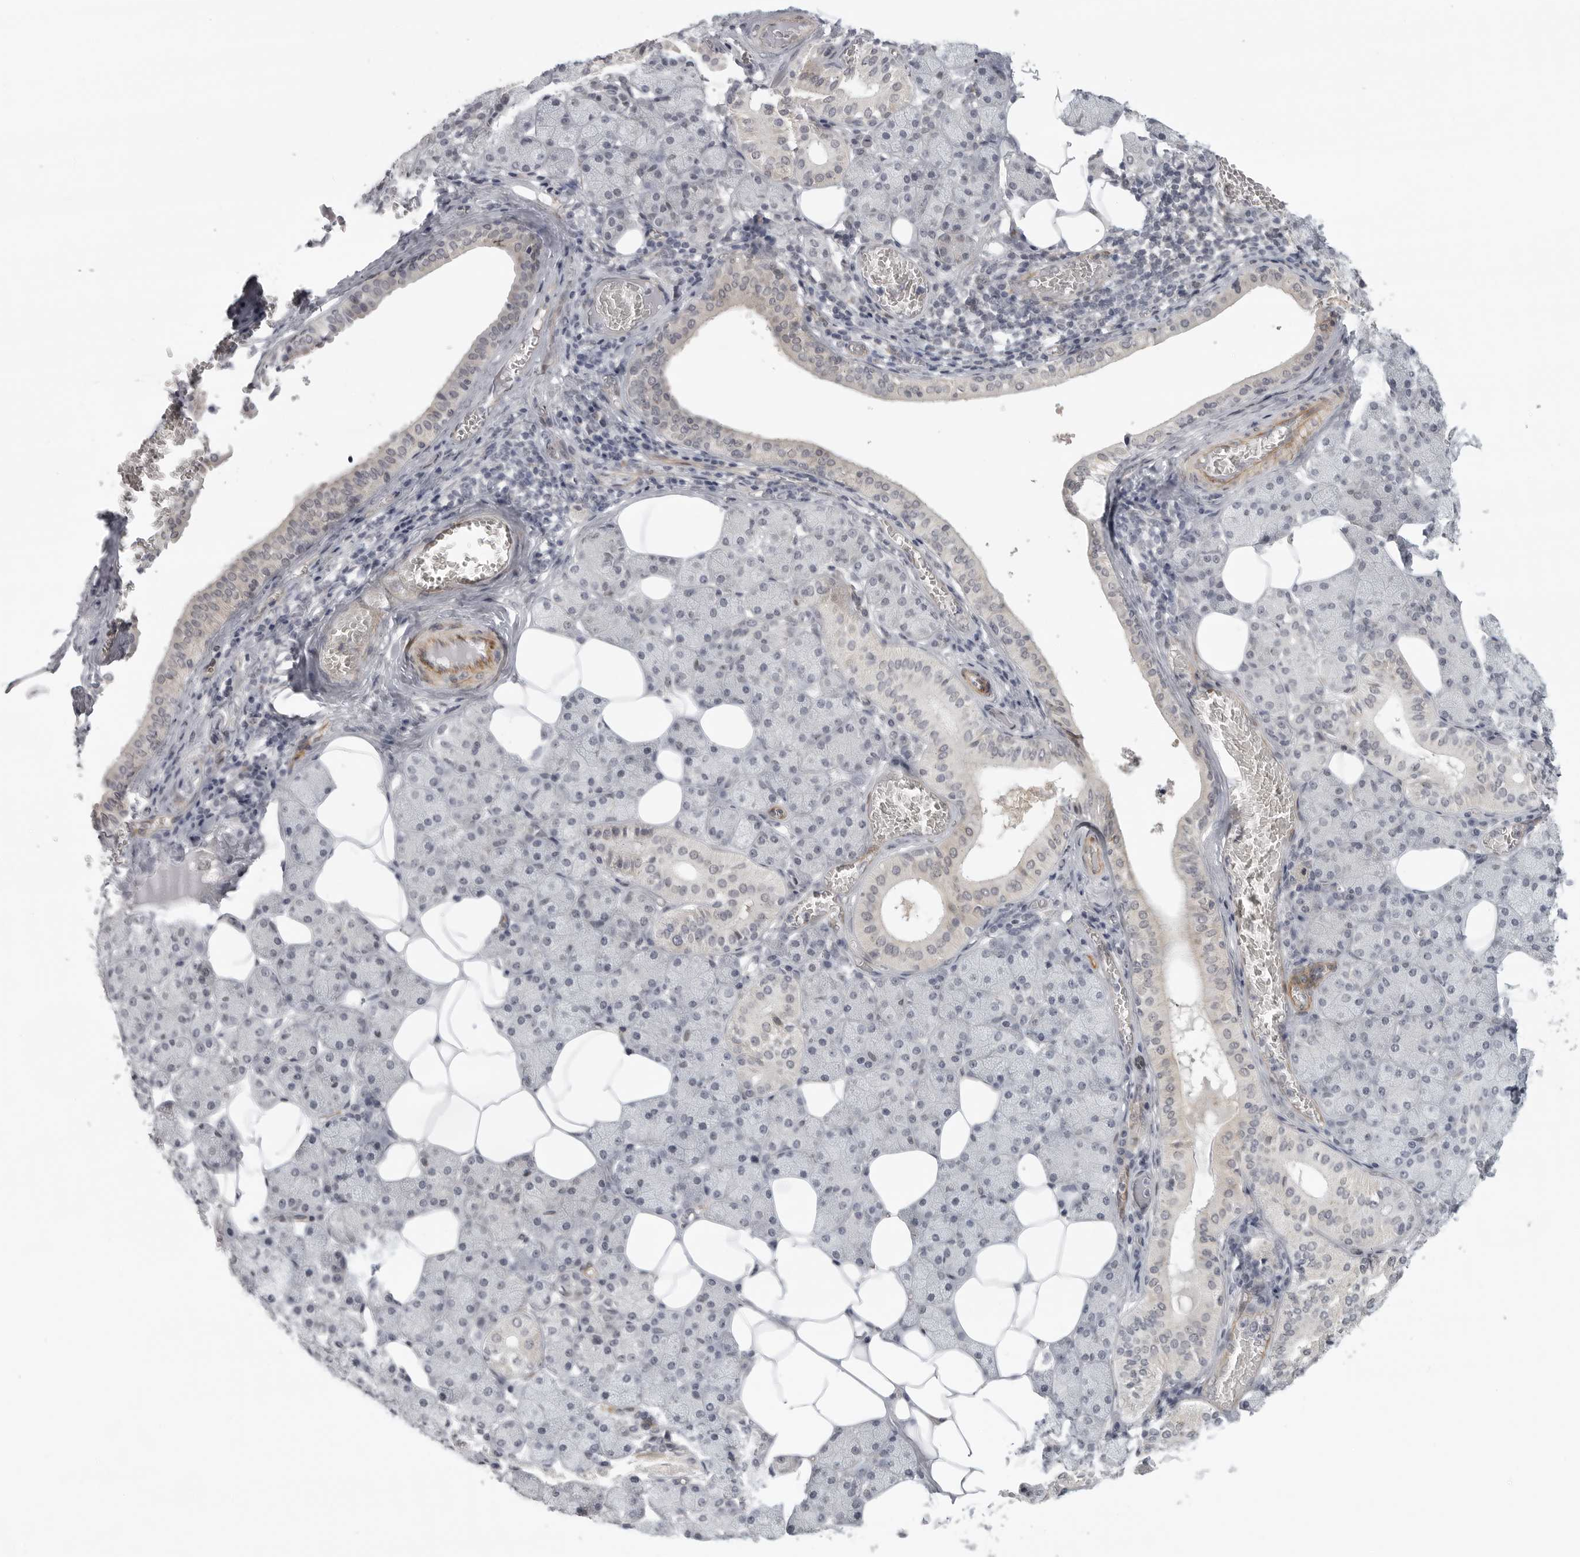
{"staining": {"intensity": "negative", "quantity": "none", "location": "none"}, "tissue": "salivary gland", "cell_type": "Glandular cells", "image_type": "normal", "snomed": [{"axis": "morphology", "description": "Normal tissue, NOS"}, {"axis": "topography", "description": "Salivary gland"}], "caption": "Immunohistochemistry (IHC) of unremarkable human salivary gland displays no staining in glandular cells.", "gene": "TUT4", "patient": {"sex": "female", "age": 33}}